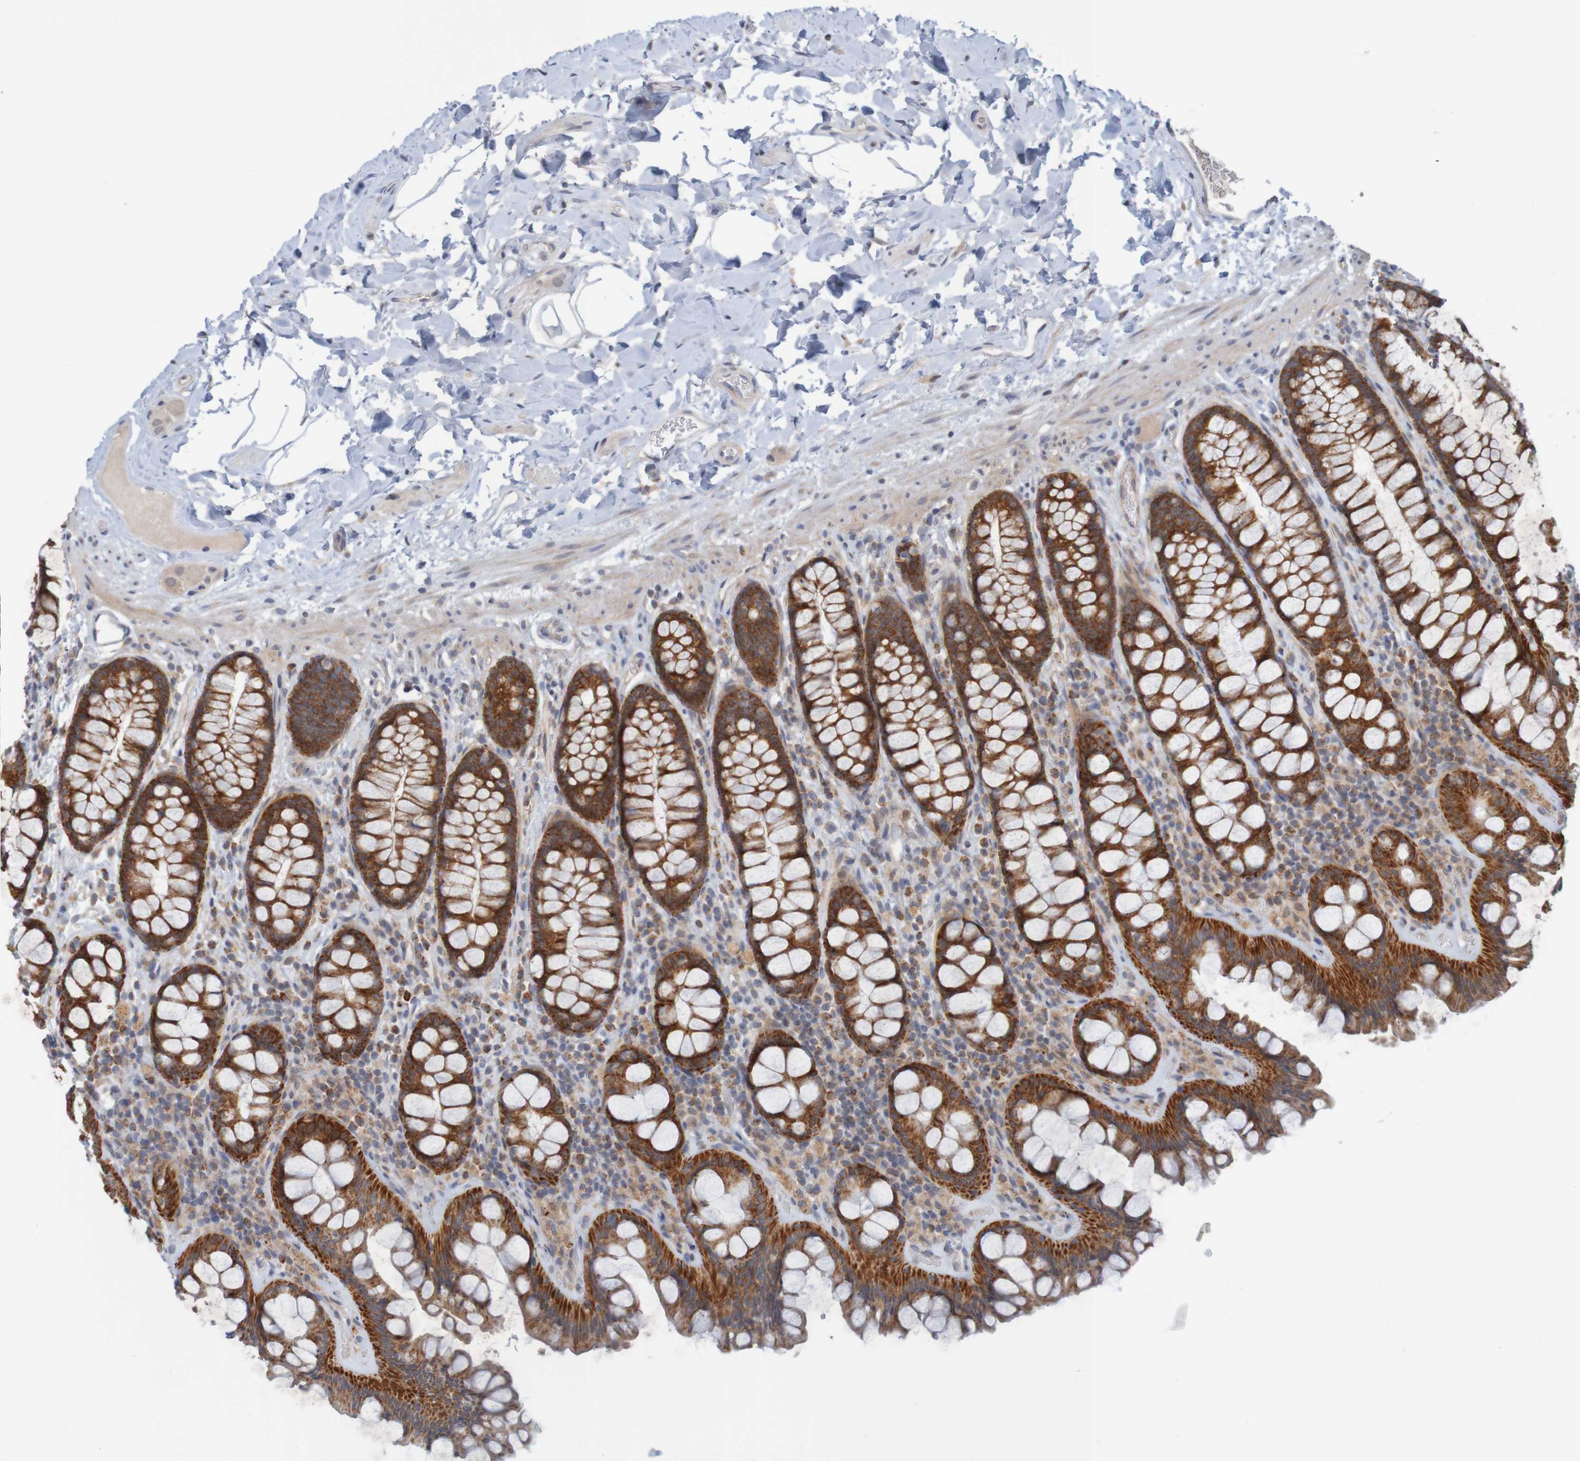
{"staining": {"intensity": "weak", "quantity": "25%-75%", "location": "cytoplasmic/membranous"}, "tissue": "colon", "cell_type": "Endothelial cells", "image_type": "normal", "snomed": [{"axis": "morphology", "description": "Normal tissue, NOS"}, {"axis": "topography", "description": "Colon"}], "caption": "Colon stained for a protein (brown) displays weak cytoplasmic/membranous positive positivity in approximately 25%-75% of endothelial cells.", "gene": "NAV2", "patient": {"sex": "female", "age": 80}}